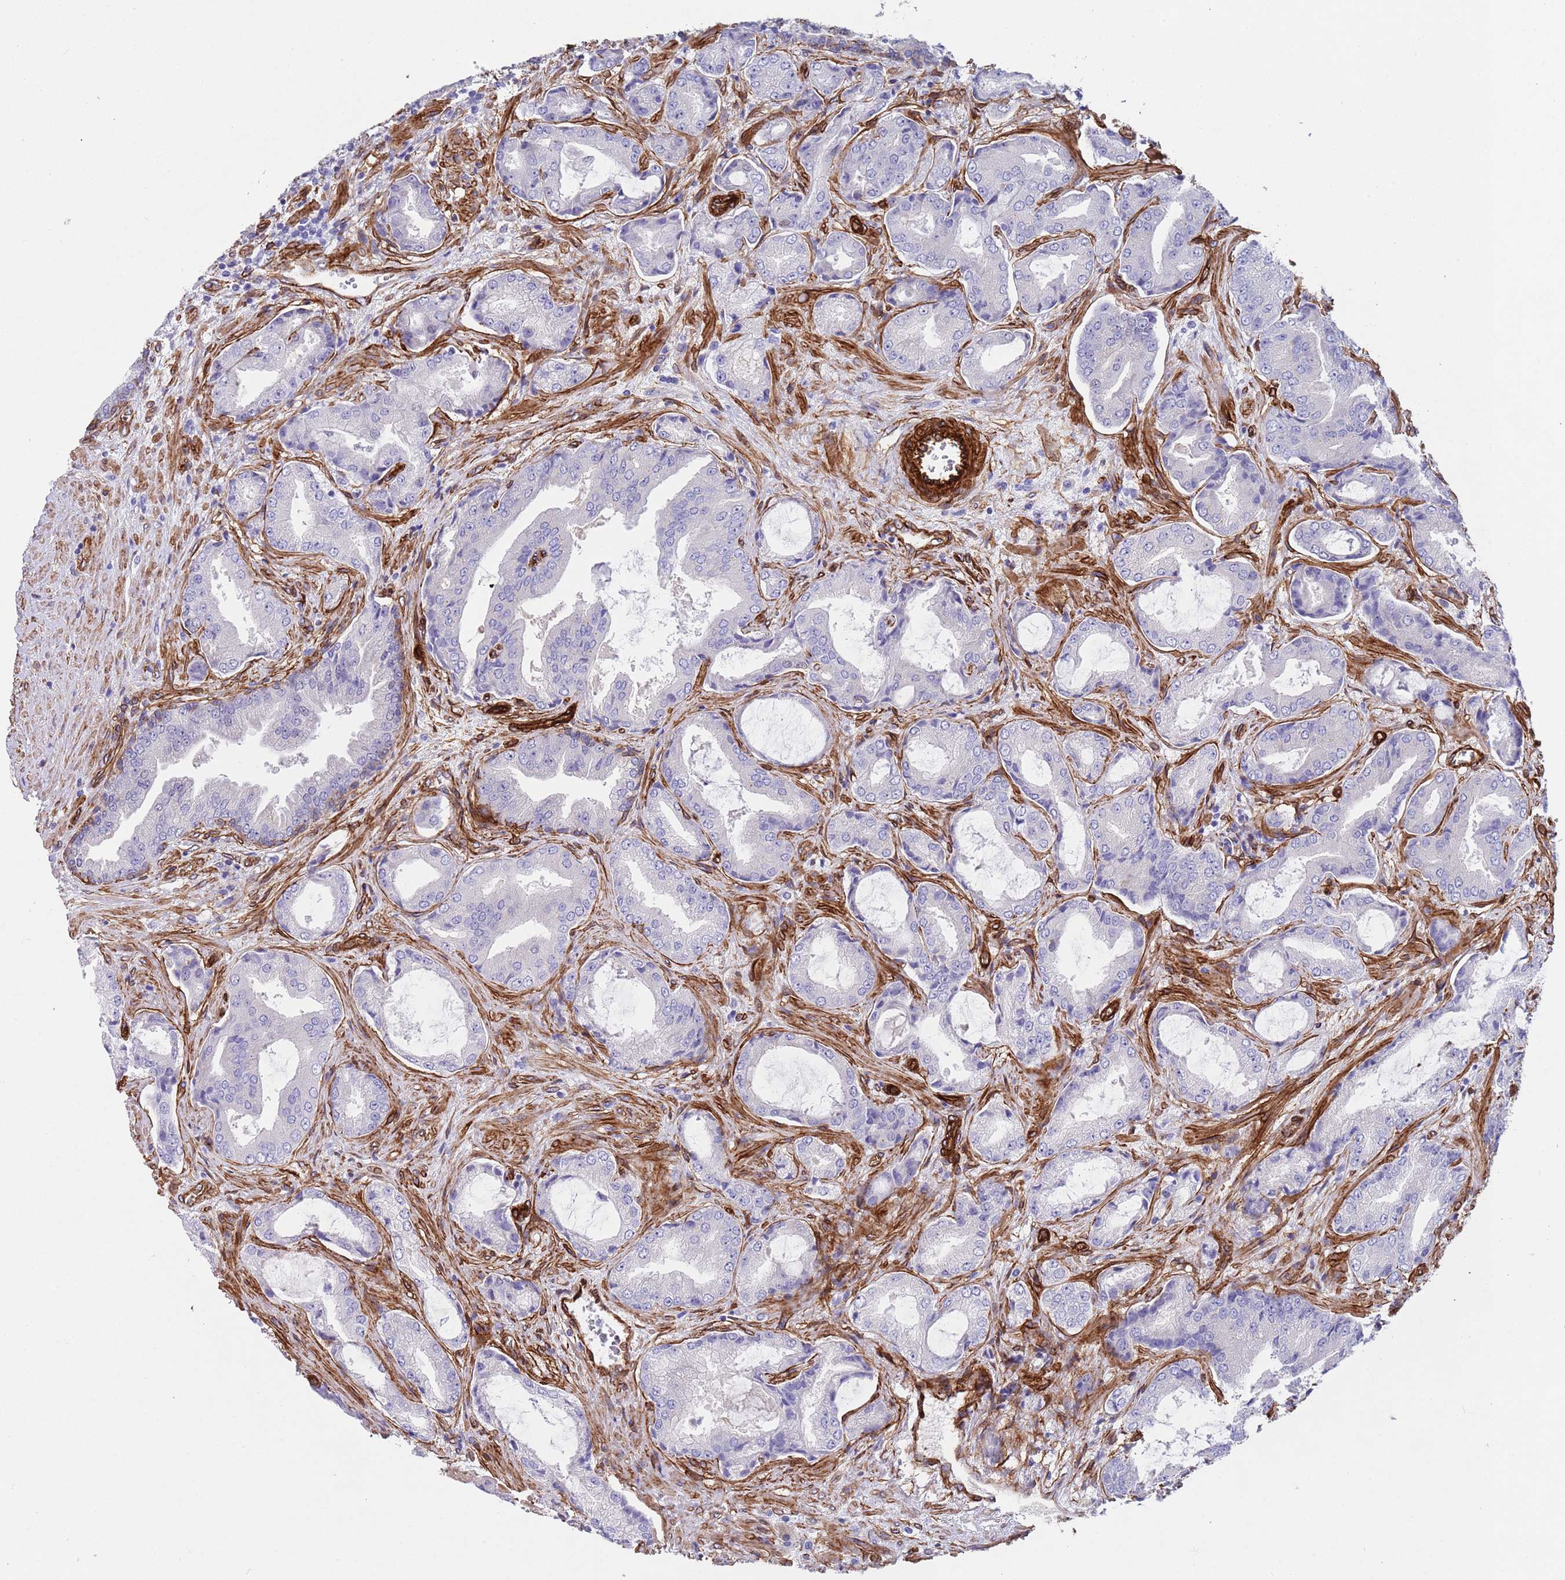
{"staining": {"intensity": "negative", "quantity": "none", "location": "none"}, "tissue": "prostate cancer", "cell_type": "Tumor cells", "image_type": "cancer", "snomed": [{"axis": "morphology", "description": "Adenocarcinoma, High grade"}, {"axis": "topography", "description": "Prostate"}], "caption": "Tumor cells show no significant protein positivity in prostate adenocarcinoma (high-grade).", "gene": "CAV2", "patient": {"sex": "male", "age": 68}}